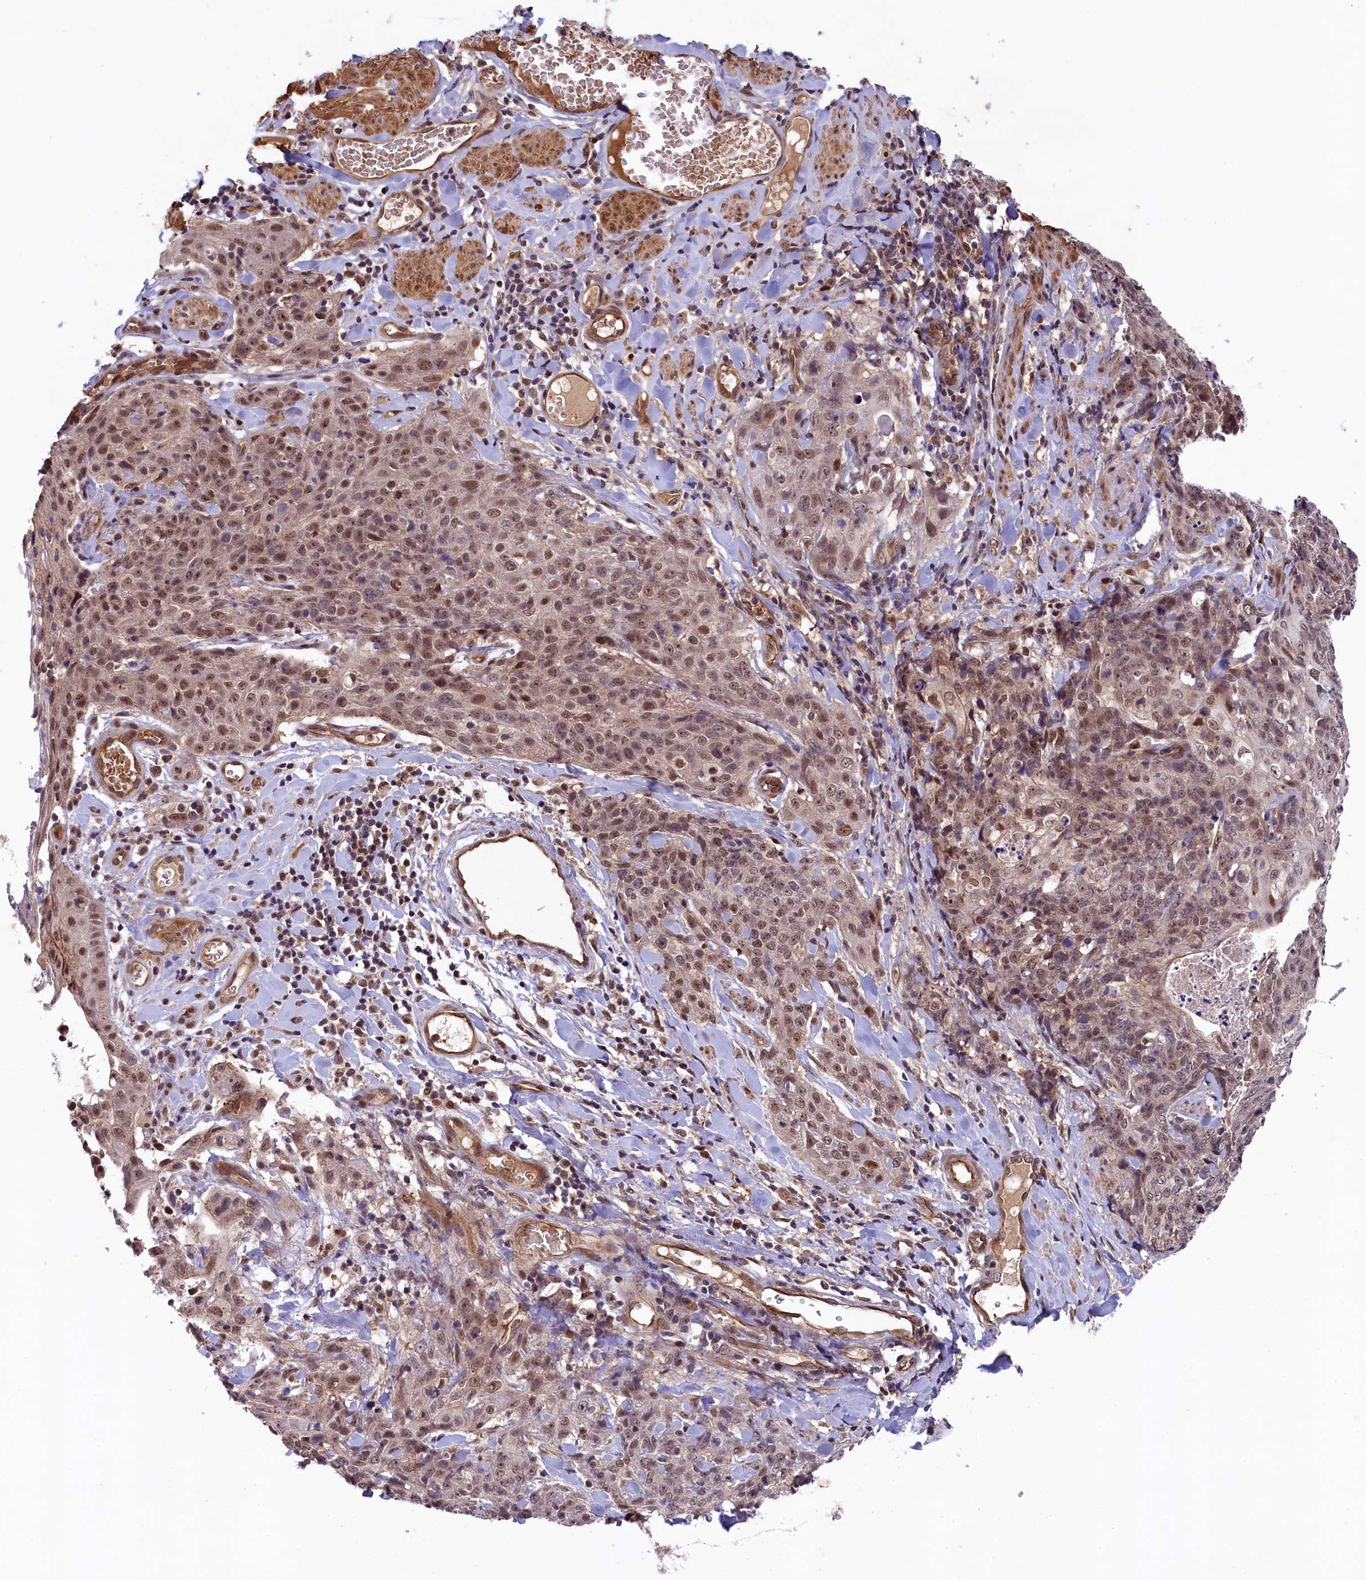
{"staining": {"intensity": "weak", "quantity": ">75%", "location": "nuclear"}, "tissue": "skin cancer", "cell_type": "Tumor cells", "image_type": "cancer", "snomed": [{"axis": "morphology", "description": "Squamous cell carcinoma, NOS"}, {"axis": "topography", "description": "Skin"}, {"axis": "topography", "description": "Vulva"}], "caption": "High-magnification brightfield microscopy of skin squamous cell carcinoma stained with DAB (brown) and counterstained with hematoxylin (blue). tumor cells exhibit weak nuclear staining is identified in about>75% of cells.", "gene": "ARL14EP", "patient": {"sex": "female", "age": 85}}